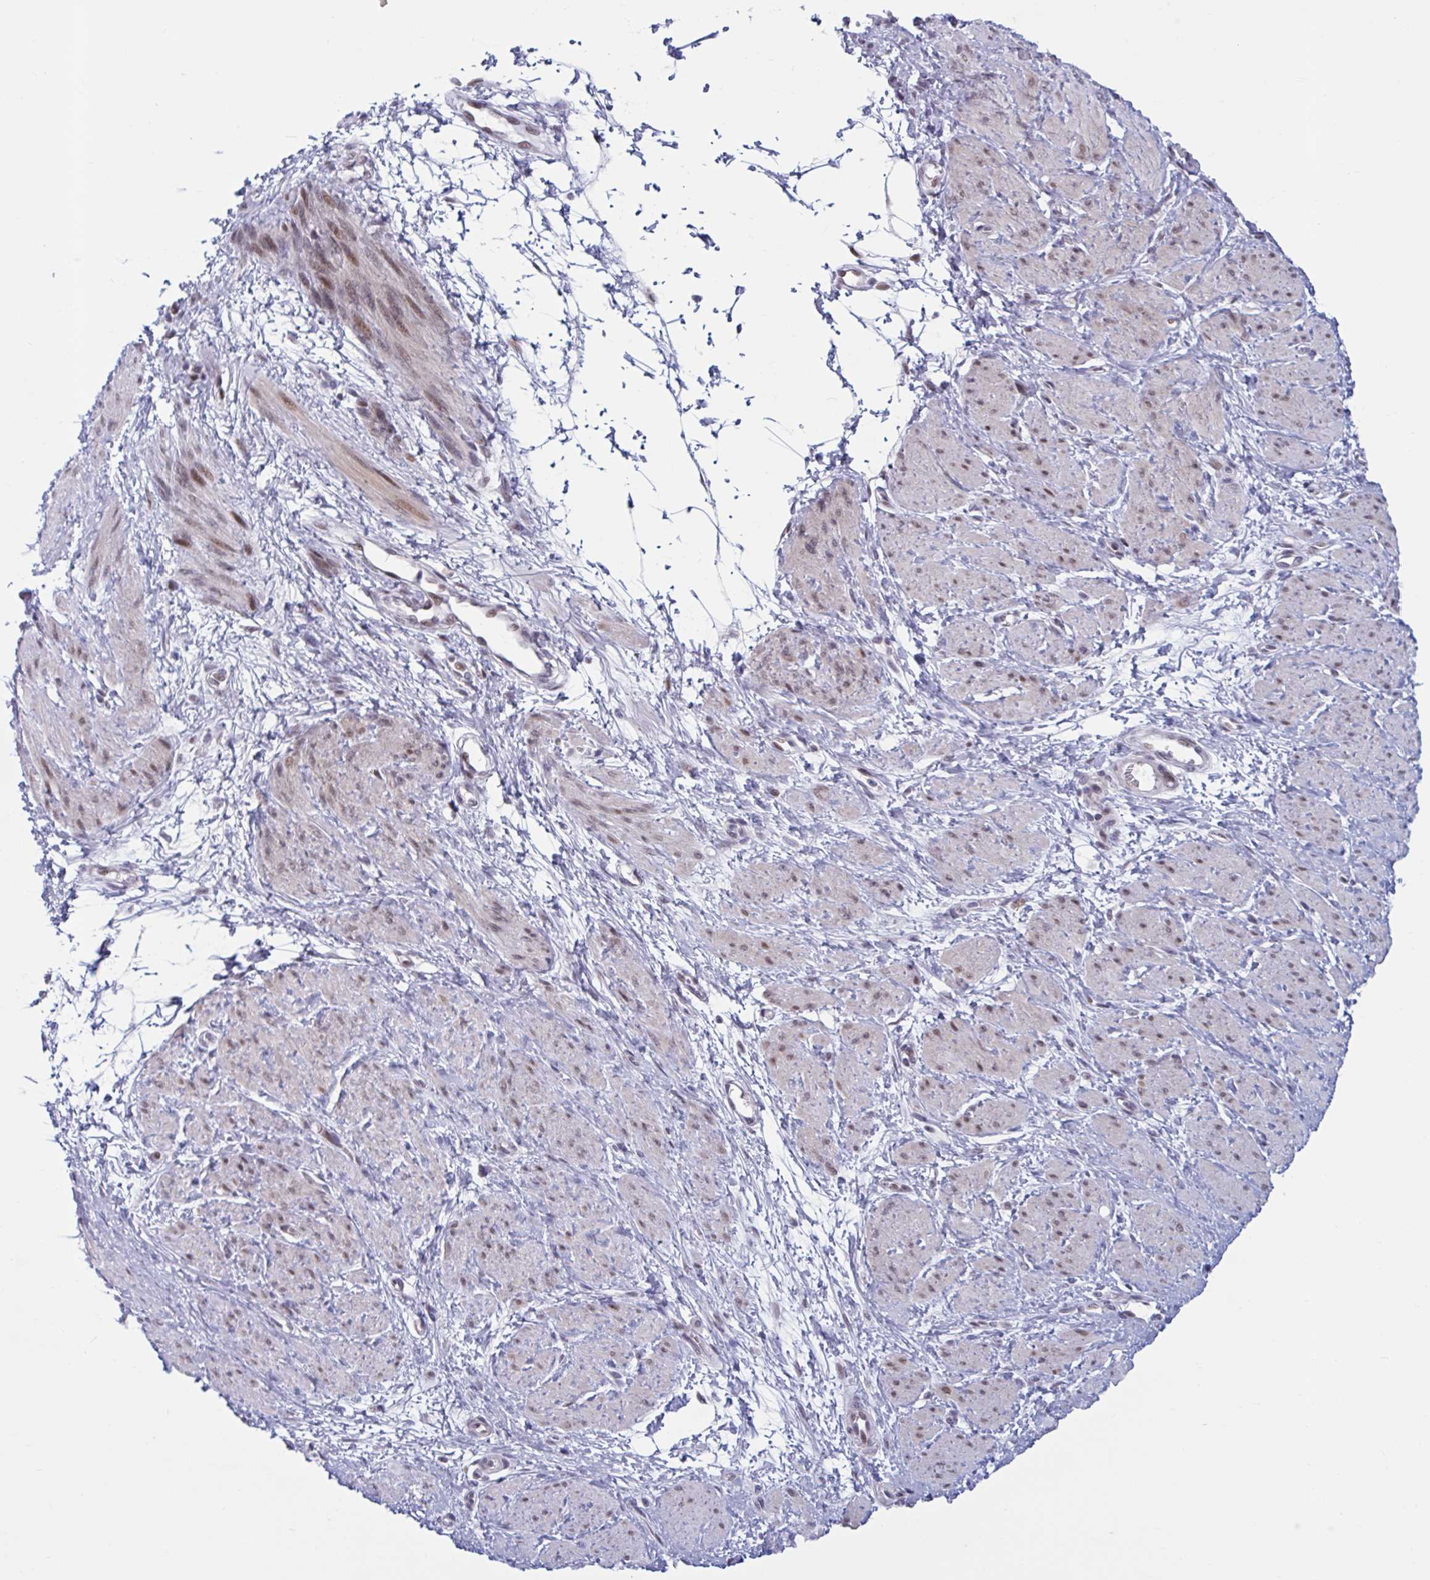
{"staining": {"intensity": "moderate", "quantity": "25%-75%", "location": "nuclear"}, "tissue": "smooth muscle", "cell_type": "Smooth muscle cells", "image_type": "normal", "snomed": [{"axis": "morphology", "description": "Normal tissue, NOS"}, {"axis": "topography", "description": "Smooth muscle"}, {"axis": "topography", "description": "Uterus"}], "caption": "IHC histopathology image of benign smooth muscle stained for a protein (brown), which shows medium levels of moderate nuclear positivity in about 25%-75% of smooth muscle cells.", "gene": "HSD17B6", "patient": {"sex": "female", "age": 39}}